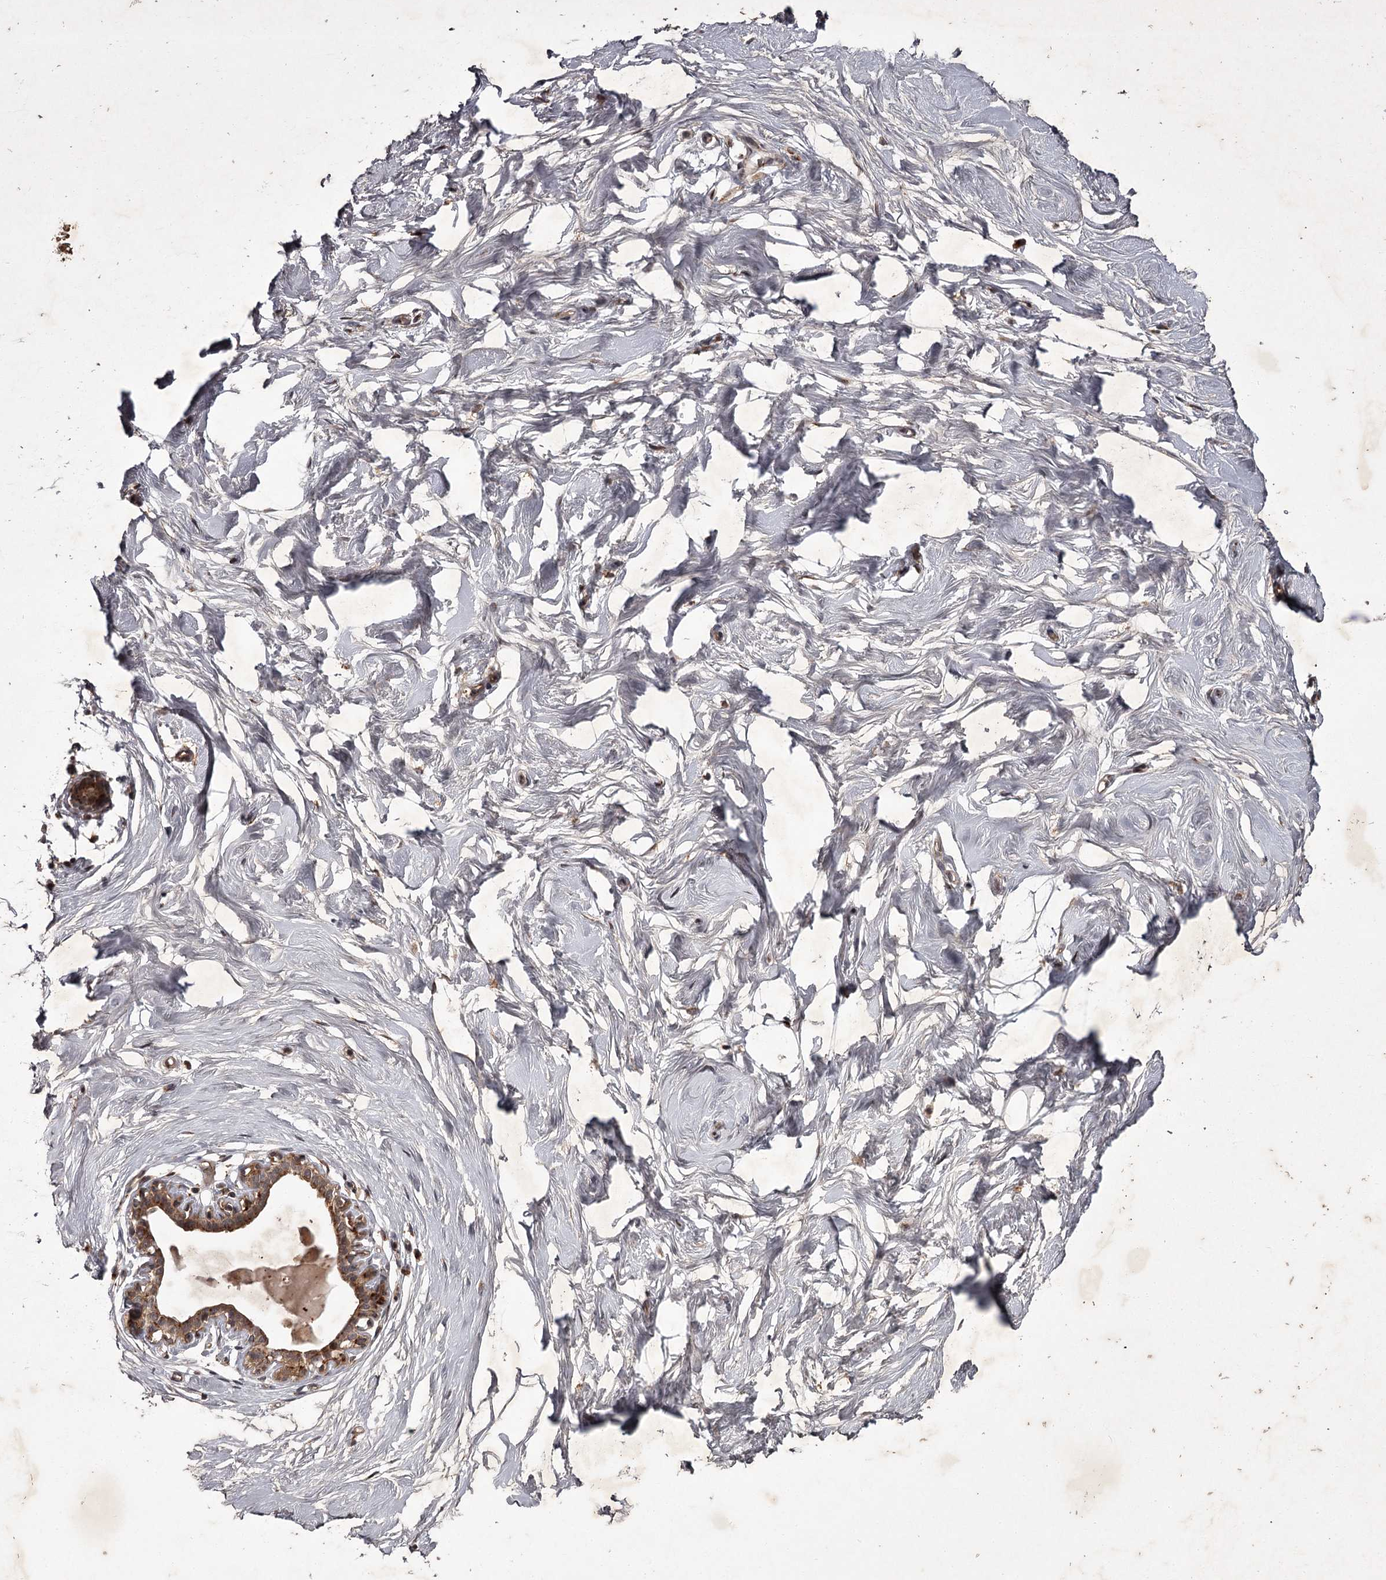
{"staining": {"intensity": "negative", "quantity": "none", "location": "none"}, "tissue": "breast", "cell_type": "Adipocytes", "image_type": "normal", "snomed": [{"axis": "morphology", "description": "Normal tissue, NOS"}, {"axis": "morphology", "description": "Adenoma, NOS"}, {"axis": "topography", "description": "Breast"}], "caption": "Photomicrograph shows no protein positivity in adipocytes of unremarkable breast. Brightfield microscopy of immunohistochemistry (IHC) stained with DAB (3,3'-diaminobenzidine) (brown) and hematoxylin (blue), captured at high magnification.", "gene": "TBC1D23", "patient": {"sex": "female", "age": 23}}